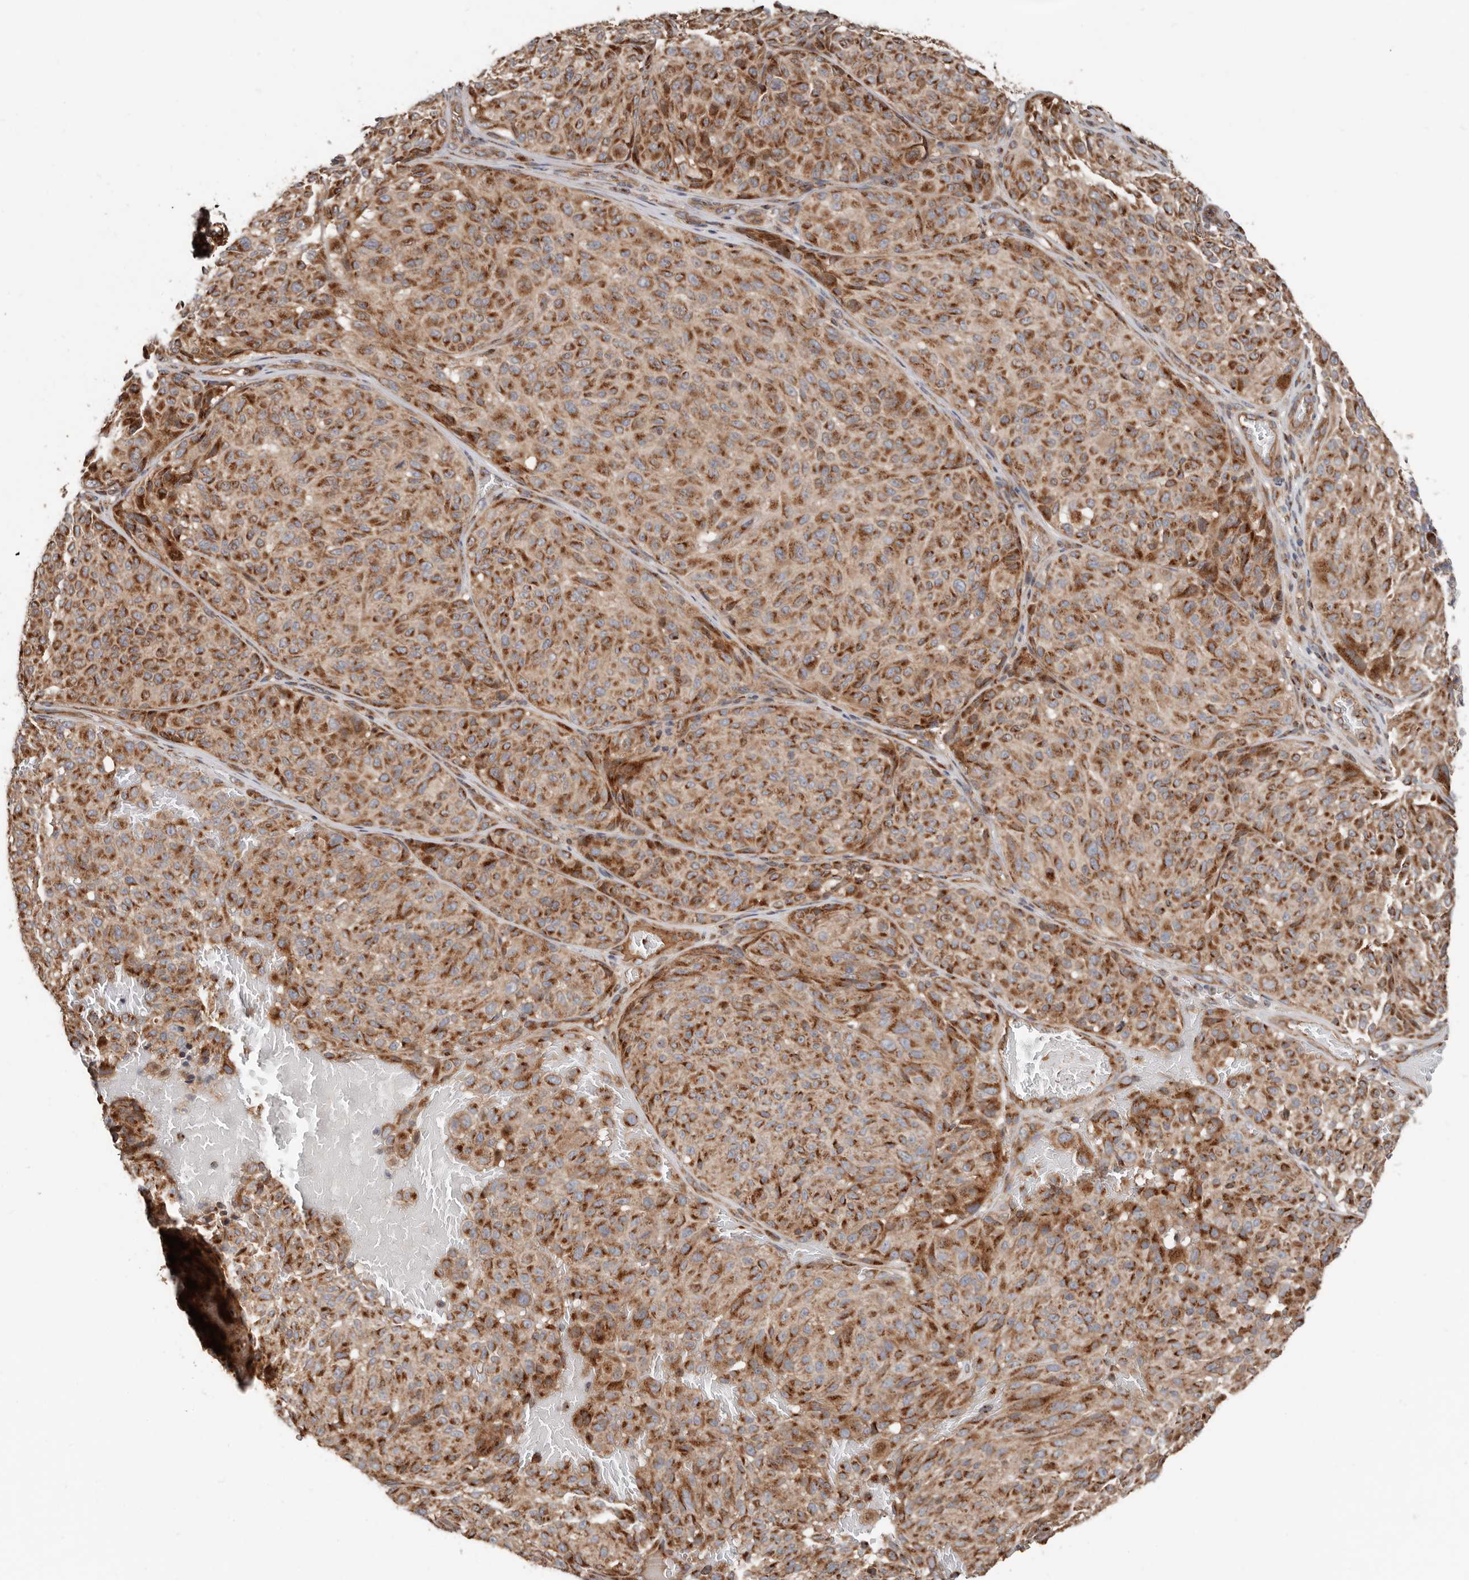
{"staining": {"intensity": "moderate", "quantity": ">75%", "location": "cytoplasmic/membranous"}, "tissue": "melanoma", "cell_type": "Tumor cells", "image_type": "cancer", "snomed": [{"axis": "morphology", "description": "Malignant melanoma, NOS"}, {"axis": "topography", "description": "Skin"}], "caption": "There is medium levels of moderate cytoplasmic/membranous staining in tumor cells of melanoma, as demonstrated by immunohistochemical staining (brown color).", "gene": "COG1", "patient": {"sex": "male", "age": 83}}